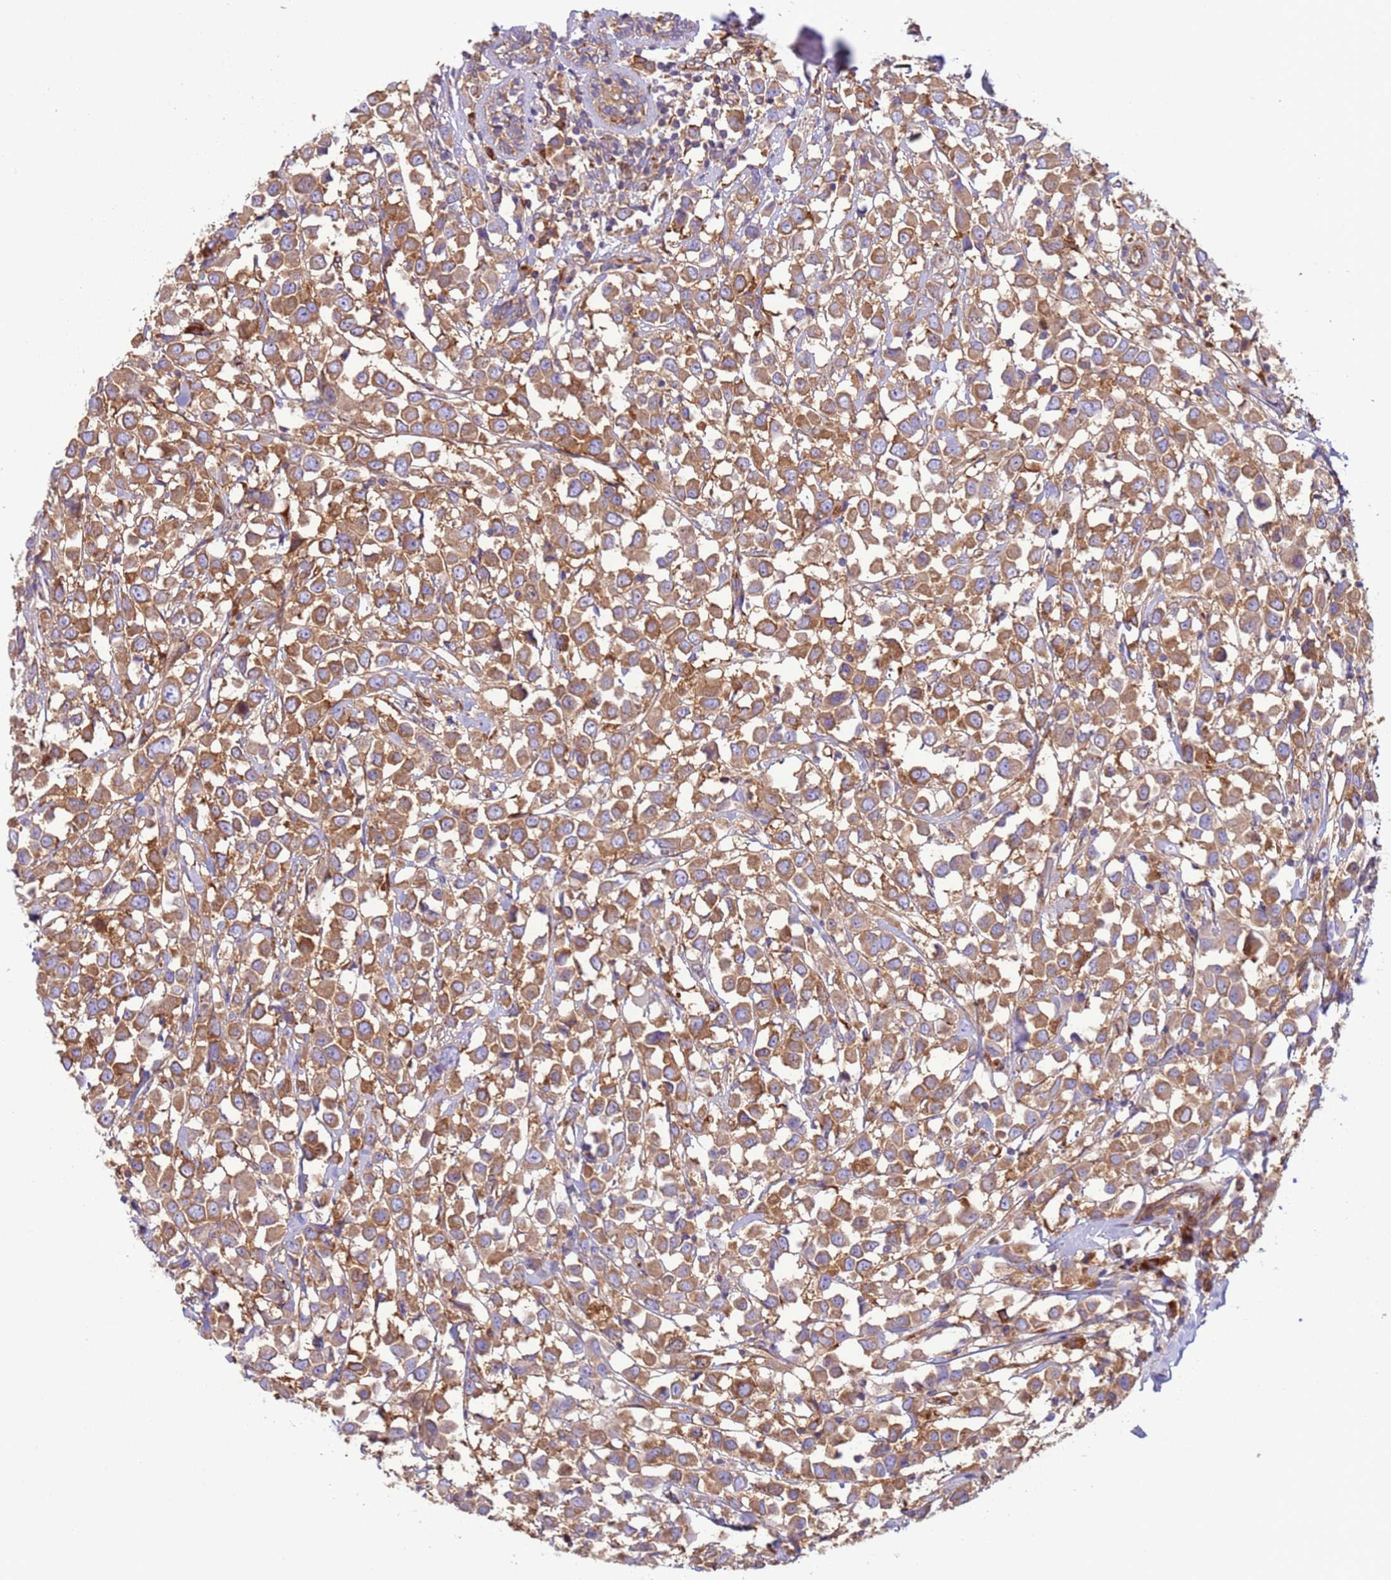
{"staining": {"intensity": "moderate", "quantity": ">75%", "location": "cytoplasmic/membranous"}, "tissue": "breast cancer", "cell_type": "Tumor cells", "image_type": "cancer", "snomed": [{"axis": "morphology", "description": "Duct carcinoma"}, {"axis": "topography", "description": "Breast"}], "caption": "Immunohistochemistry (IHC) image of neoplastic tissue: human breast cancer (invasive ductal carcinoma) stained using IHC exhibits medium levels of moderate protein expression localized specifically in the cytoplasmic/membranous of tumor cells, appearing as a cytoplasmic/membranous brown color.", "gene": "VARS1", "patient": {"sex": "female", "age": 61}}